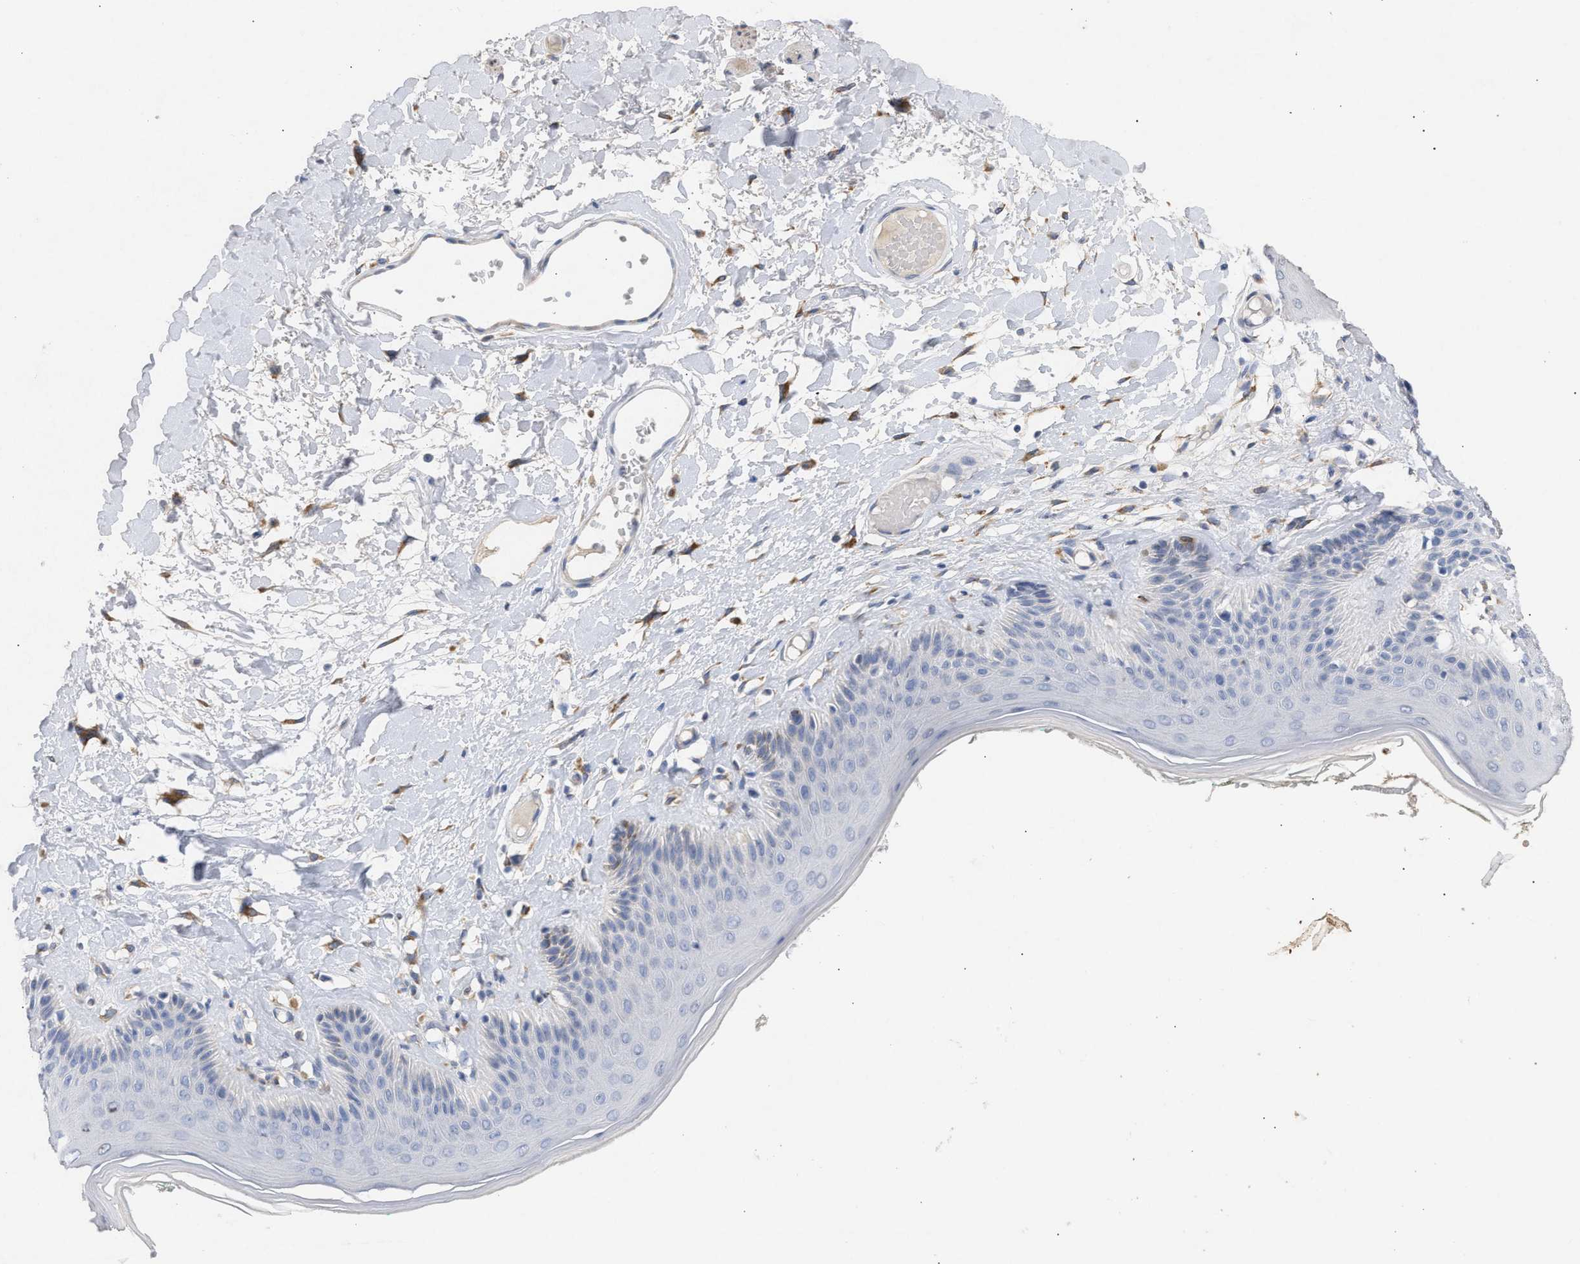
{"staining": {"intensity": "moderate", "quantity": "<25%", "location": "cytoplasmic/membranous"}, "tissue": "skin", "cell_type": "Epidermal cells", "image_type": "normal", "snomed": [{"axis": "morphology", "description": "Normal tissue, NOS"}, {"axis": "topography", "description": "Vulva"}], "caption": "Brown immunohistochemical staining in normal skin shows moderate cytoplasmic/membranous expression in approximately <25% of epidermal cells. (brown staining indicates protein expression, while blue staining denotes nuclei).", "gene": "SELENOM", "patient": {"sex": "female", "age": 73}}